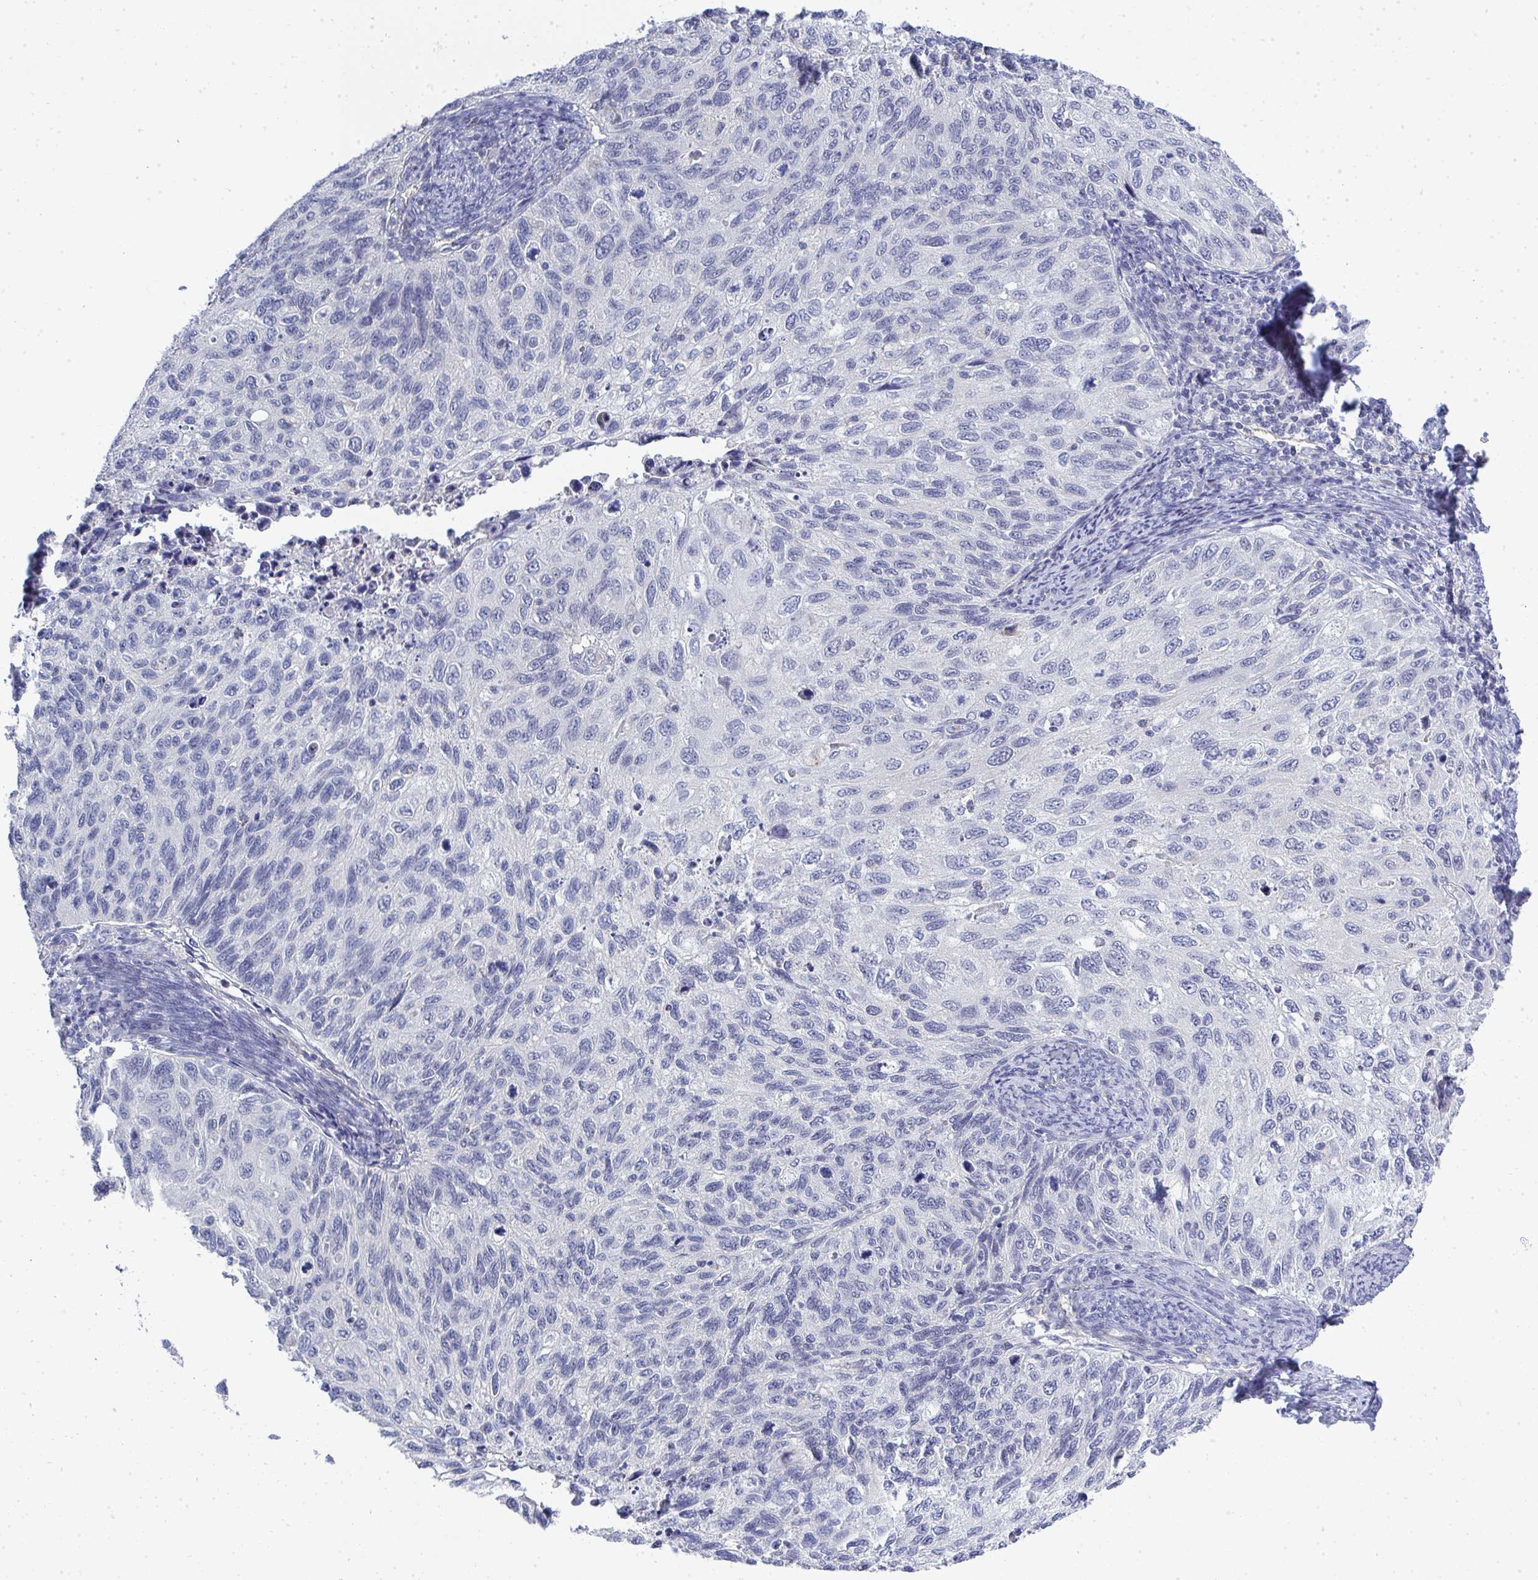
{"staining": {"intensity": "negative", "quantity": "none", "location": "none"}, "tissue": "cervical cancer", "cell_type": "Tumor cells", "image_type": "cancer", "snomed": [{"axis": "morphology", "description": "Squamous cell carcinoma, NOS"}, {"axis": "topography", "description": "Cervix"}], "caption": "Cervical cancer was stained to show a protein in brown. There is no significant staining in tumor cells.", "gene": "TMEM82", "patient": {"sex": "female", "age": 70}}